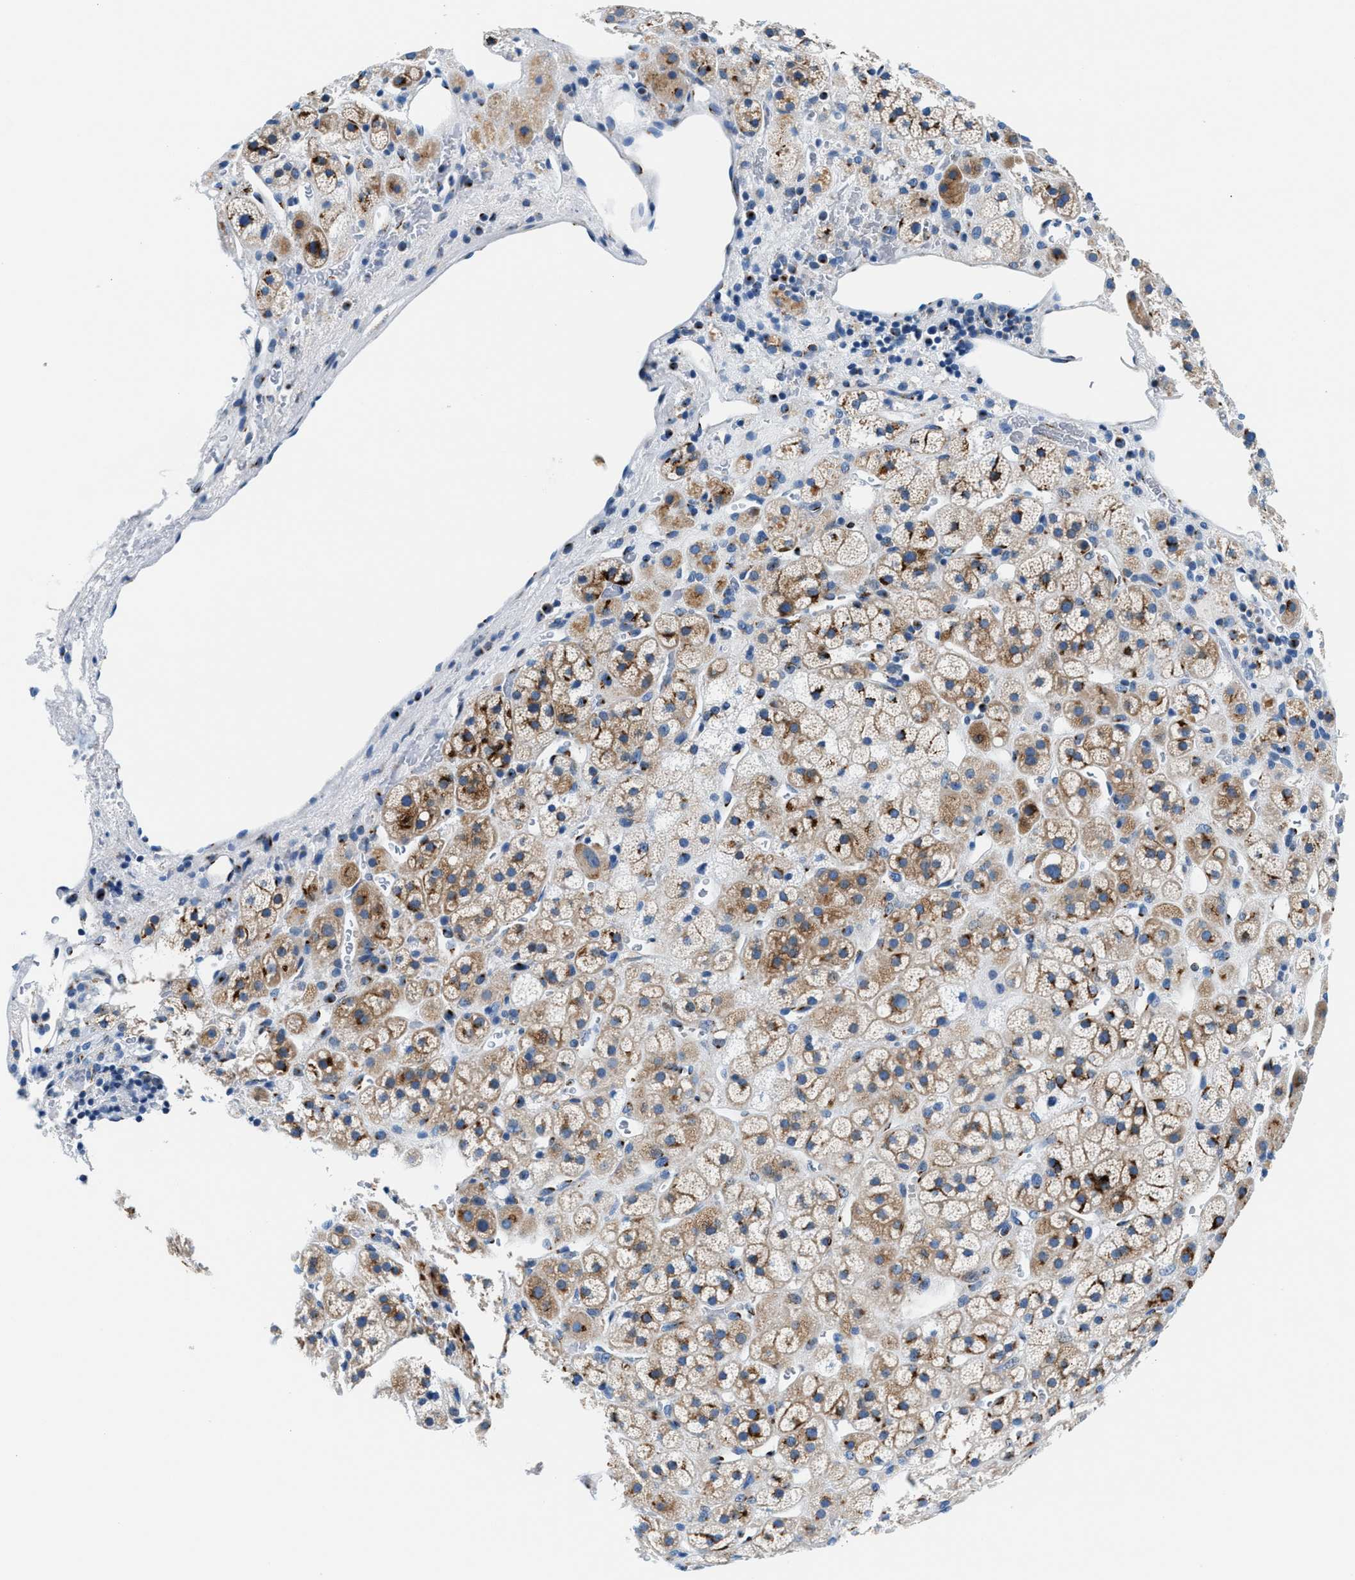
{"staining": {"intensity": "moderate", "quantity": ">75%", "location": "cytoplasmic/membranous"}, "tissue": "adrenal gland", "cell_type": "Glandular cells", "image_type": "normal", "snomed": [{"axis": "morphology", "description": "Normal tissue, NOS"}, {"axis": "topography", "description": "Adrenal gland"}], "caption": "IHC image of unremarkable adrenal gland: adrenal gland stained using IHC reveals medium levels of moderate protein expression localized specifically in the cytoplasmic/membranous of glandular cells, appearing as a cytoplasmic/membranous brown color.", "gene": "VPS53", "patient": {"sex": "male", "age": 56}}